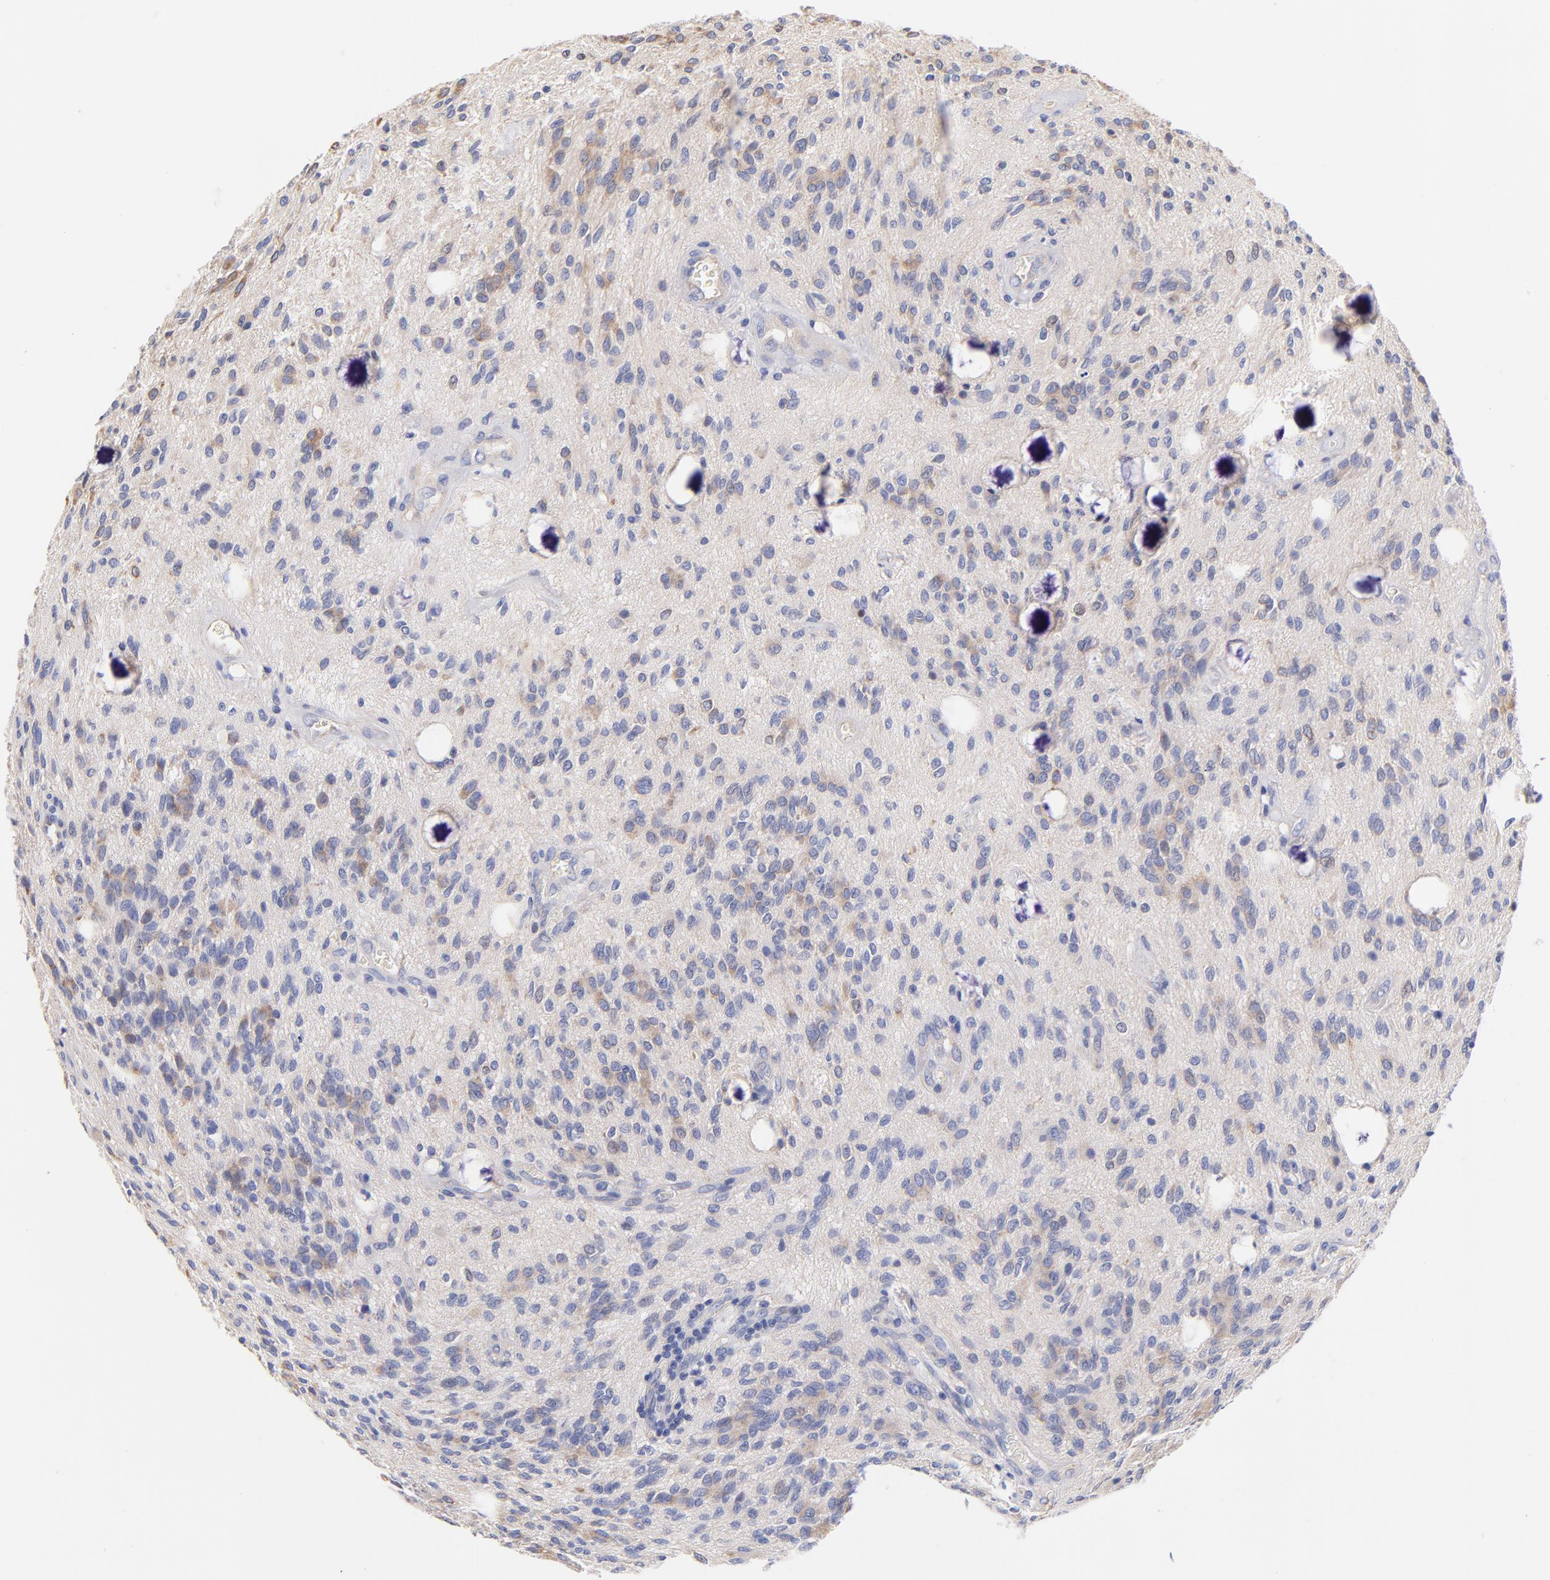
{"staining": {"intensity": "weak", "quantity": "25%-75%", "location": "cytoplasmic/membranous"}, "tissue": "glioma", "cell_type": "Tumor cells", "image_type": "cancer", "snomed": [{"axis": "morphology", "description": "Glioma, malignant, Low grade"}, {"axis": "topography", "description": "Brain"}], "caption": "Protein expression analysis of low-grade glioma (malignant) exhibits weak cytoplasmic/membranous expression in about 25%-75% of tumor cells.", "gene": "HS3ST1", "patient": {"sex": "female", "age": 15}}